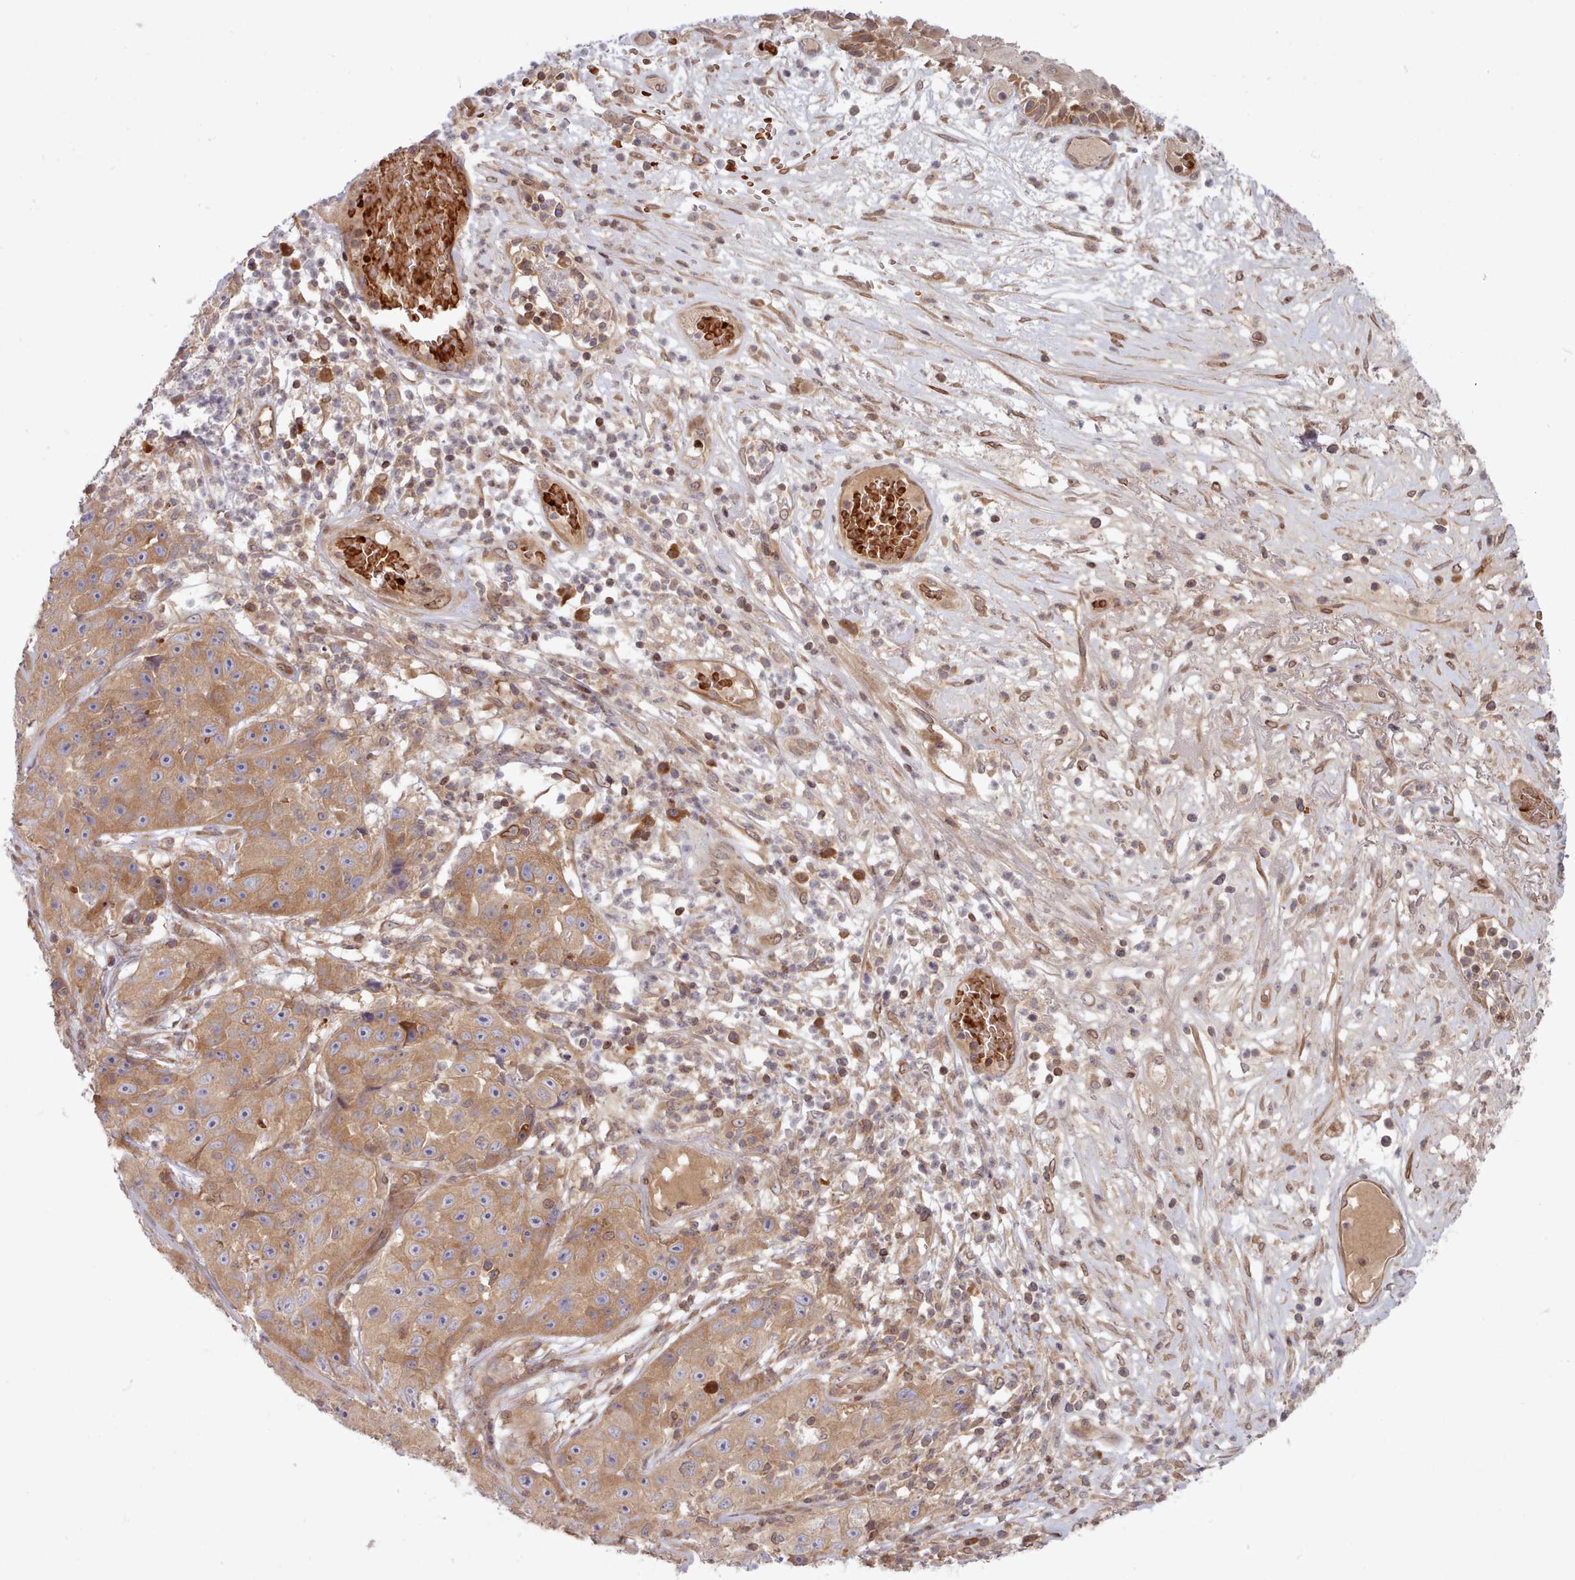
{"staining": {"intensity": "moderate", "quantity": ">75%", "location": "cytoplasmic/membranous"}, "tissue": "skin cancer", "cell_type": "Tumor cells", "image_type": "cancer", "snomed": [{"axis": "morphology", "description": "Squamous cell carcinoma, NOS"}, {"axis": "topography", "description": "Skin"}], "caption": "A medium amount of moderate cytoplasmic/membranous positivity is present in about >75% of tumor cells in squamous cell carcinoma (skin) tissue.", "gene": "UBE2G1", "patient": {"sex": "female", "age": 87}}